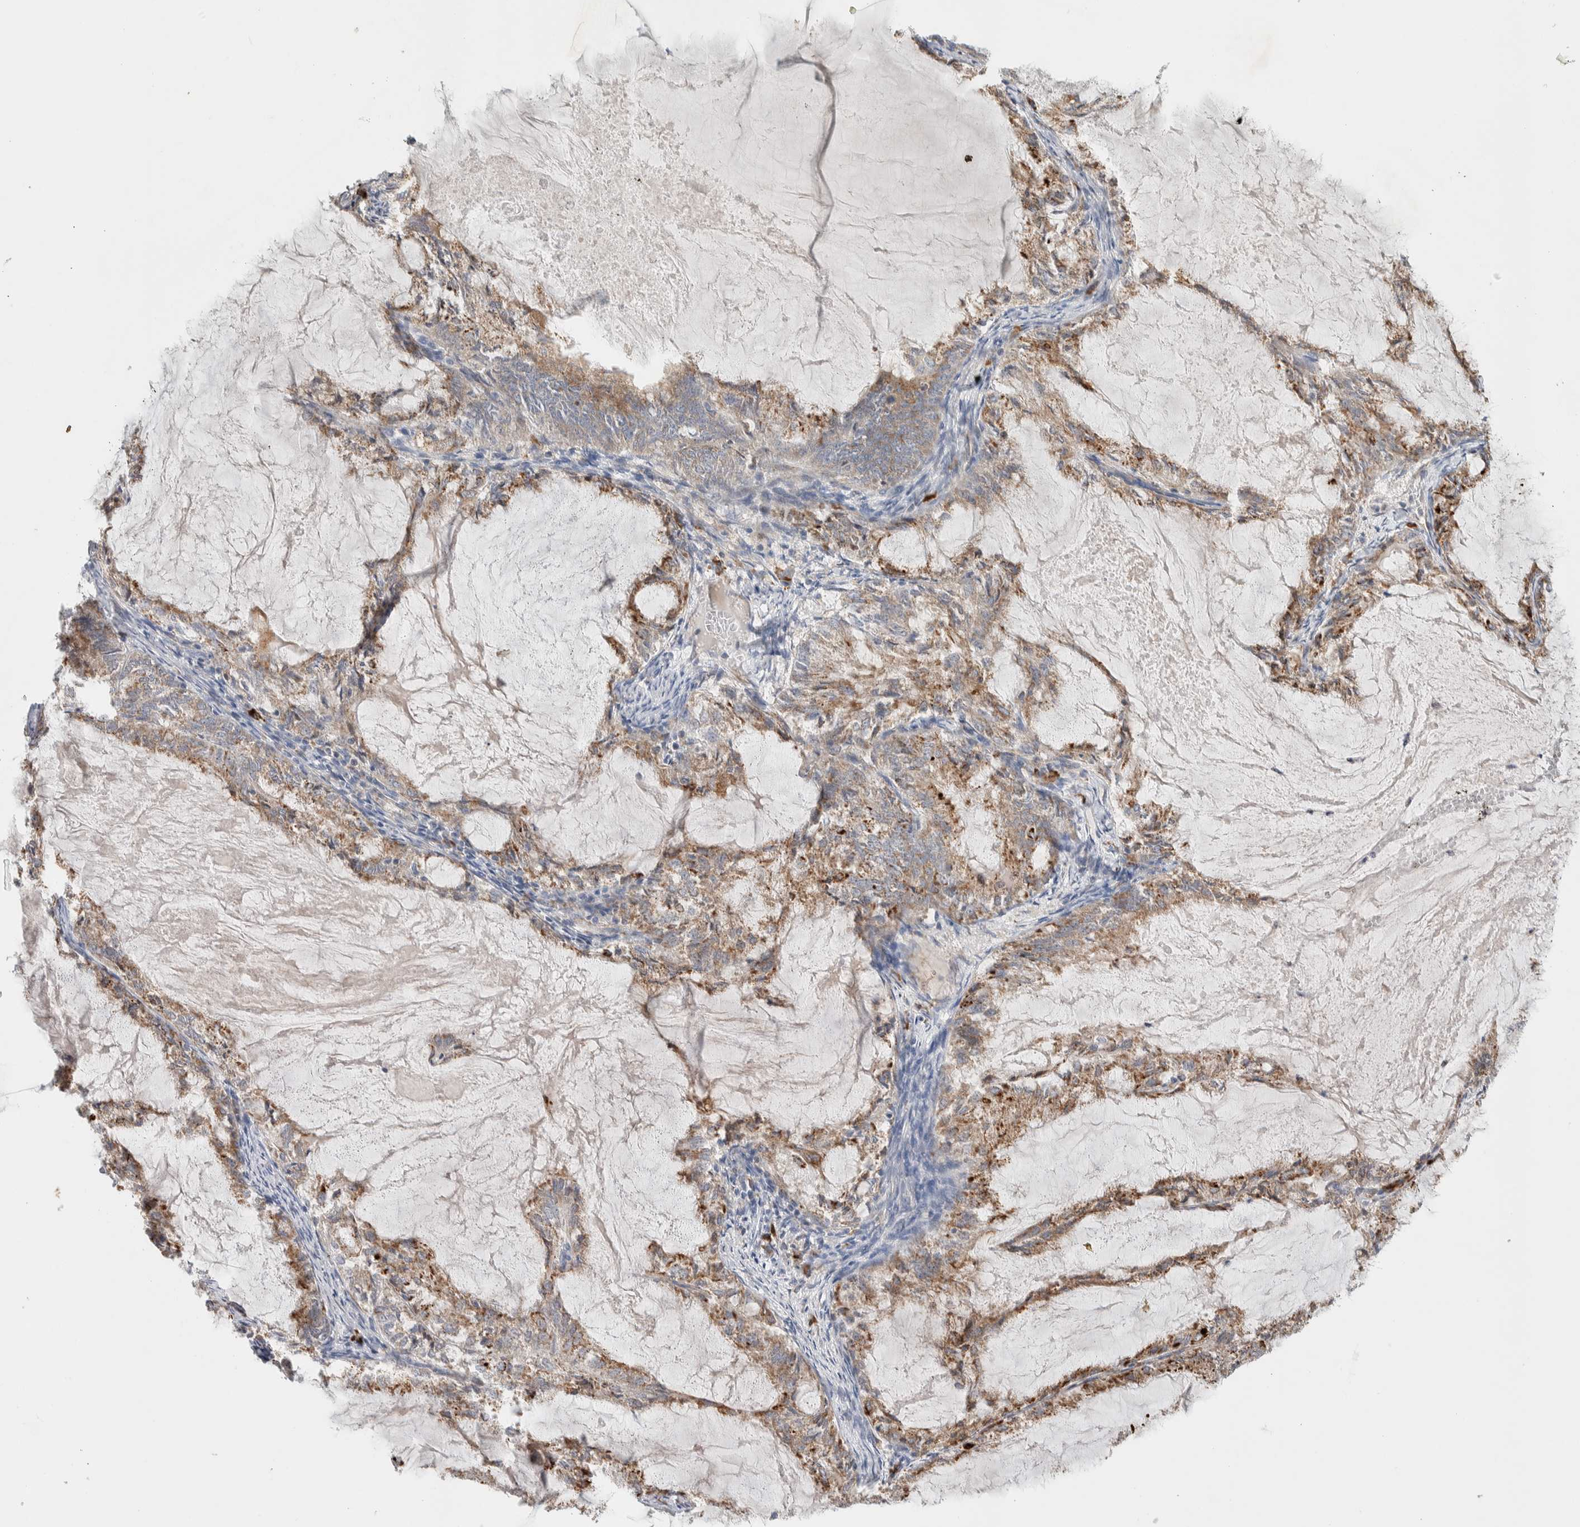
{"staining": {"intensity": "moderate", "quantity": ">75%", "location": "cytoplasmic/membranous"}, "tissue": "endometrial cancer", "cell_type": "Tumor cells", "image_type": "cancer", "snomed": [{"axis": "morphology", "description": "Adenocarcinoma, NOS"}, {"axis": "topography", "description": "Endometrium"}], "caption": "DAB immunohistochemical staining of human endometrial adenocarcinoma shows moderate cytoplasmic/membranous protein staining in about >75% of tumor cells.", "gene": "ADCY8", "patient": {"sex": "female", "age": 86}}